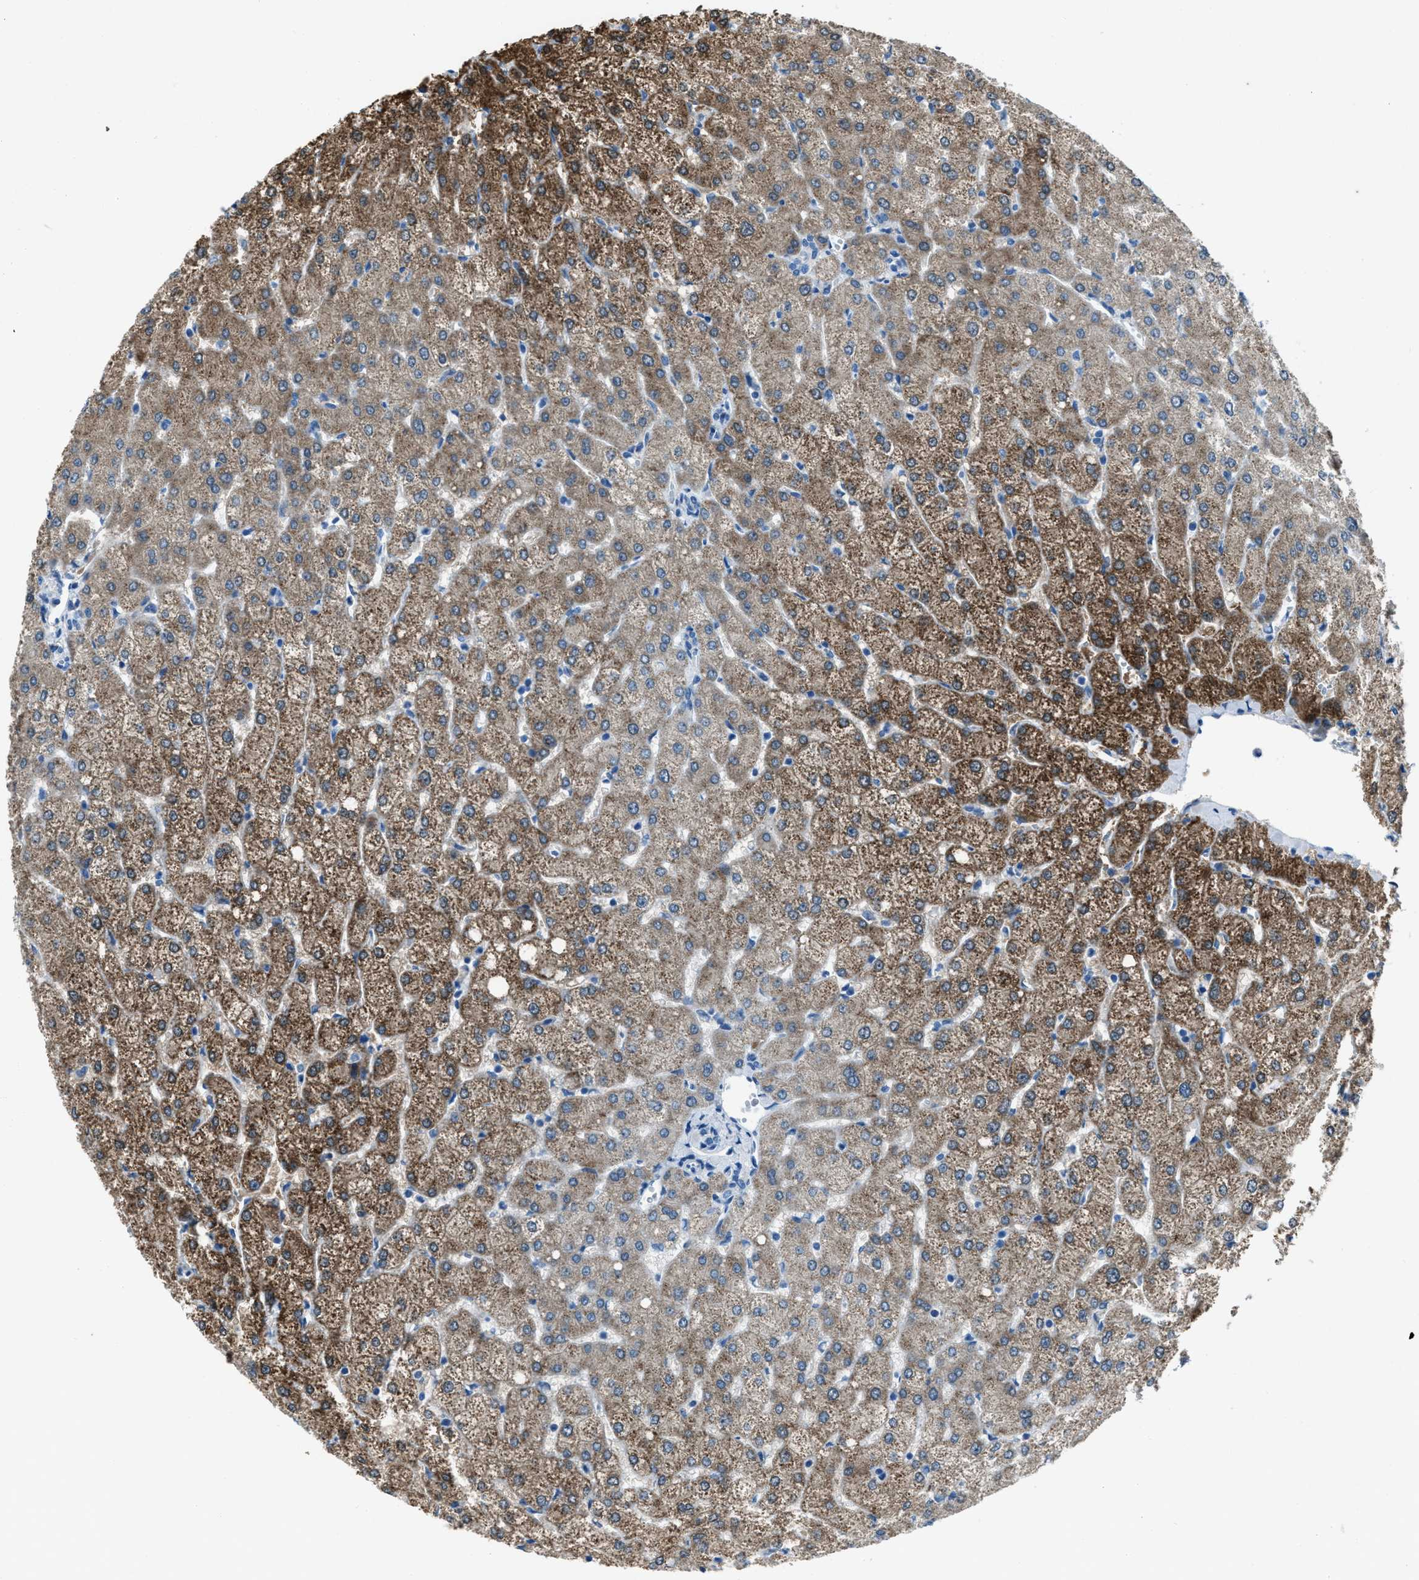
{"staining": {"intensity": "negative", "quantity": "none", "location": "none"}, "tissue": "liver", "cell_type": "Cholangiocytes", "image_type": "normal", "snomed": [{"axis": "morphology", "description": "Normal tissue, NOS"}, {"axis": "topography", "description": "Liver"}], "caption": "DAB immunohistochemical staining of benign human liver exhibits no significant expression in cholangiocytes. Brightfield microscopy of immunohistochemistry stained with DAB (brown) and hematoxylin (blue), captured at high magnification.", "gene": "AMACR", "patient": {"sex": "female", "age": 54}}